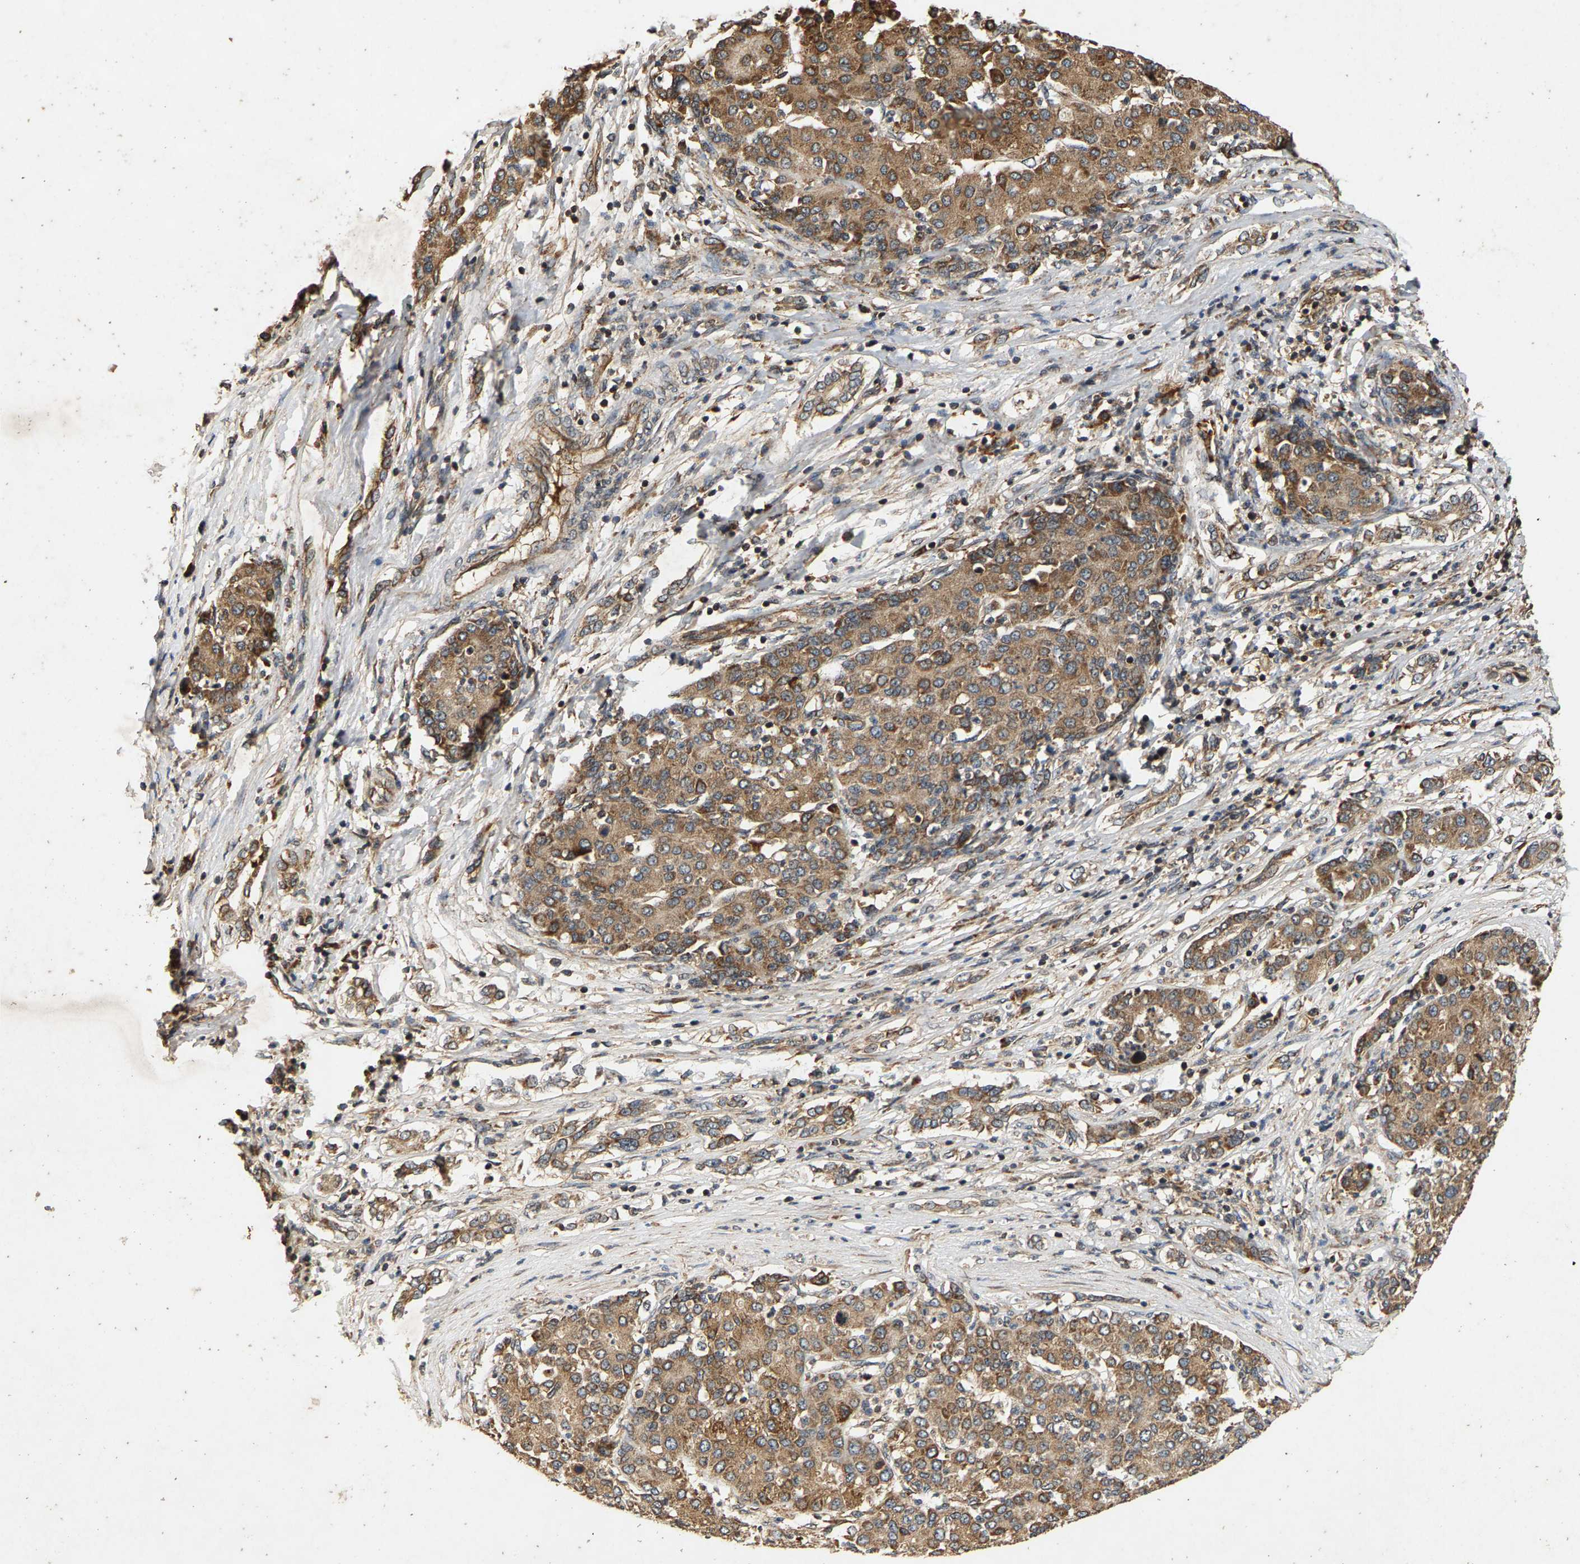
{"staining": {"intensity": "moderate", "quantity": ">75%", "location": "cytoplasmic/membranous"}, "tissue": "liver cancer", "cell_type": "Tumor cells", "image_type": "cancer", "snomed": [{"axis": "morphology", "description": "Carcinoma, Hepatocellular, NOS"}, {"axis": "topography", "description": "Liver"}], "caption": "Moderate cytoplasmic/membranous protein staining is seen in approximately >75% of tumor cells in liver cancer. Immunohistochemistry stains the protein of interest in brown and the nuclei are stained blue.", "gene": "CIDEC", "patient": {"sex": "male", "age": 65}}